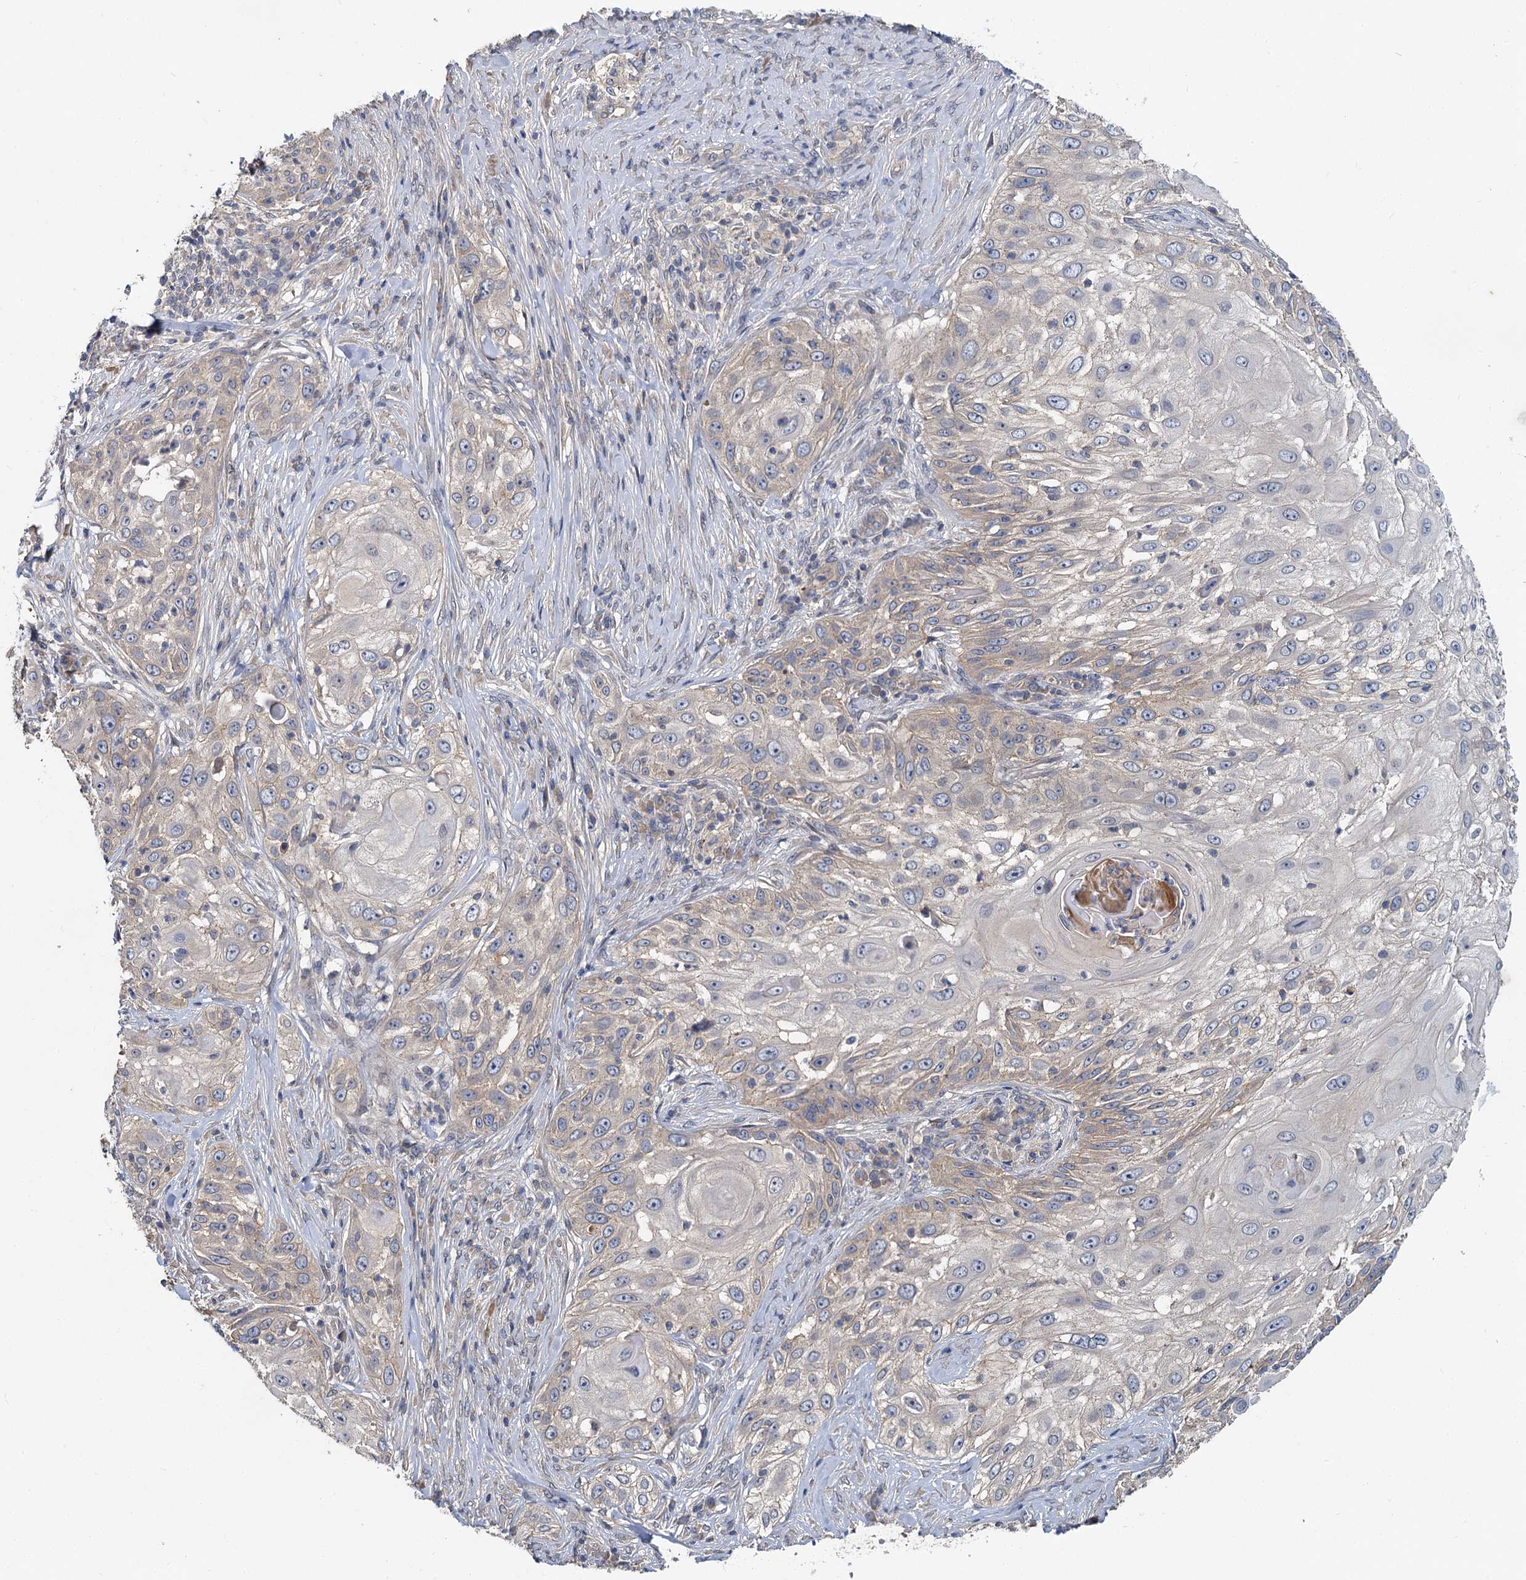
{"staining": {"intensity": "negative", "quantity": "none", "location": "none"}, "tissue": "skin cancer", "cell_type": "Tumor cells", "image_type": "cancer", "snomed": [{"axis": "morphology", "description": "Squamous cell carcinoma, NOS"}, {"axis": "topography", "description": "Skin"}], "caption": "IHC histopathology image of neoplastic tissue: human skin cancer stained with DAB (3,3'-diaminobenzidine) exhibits no significant protein positivity in tumor cells.", "gene": "ZNF324", "patient": {"sex": "female", "age": 44}}